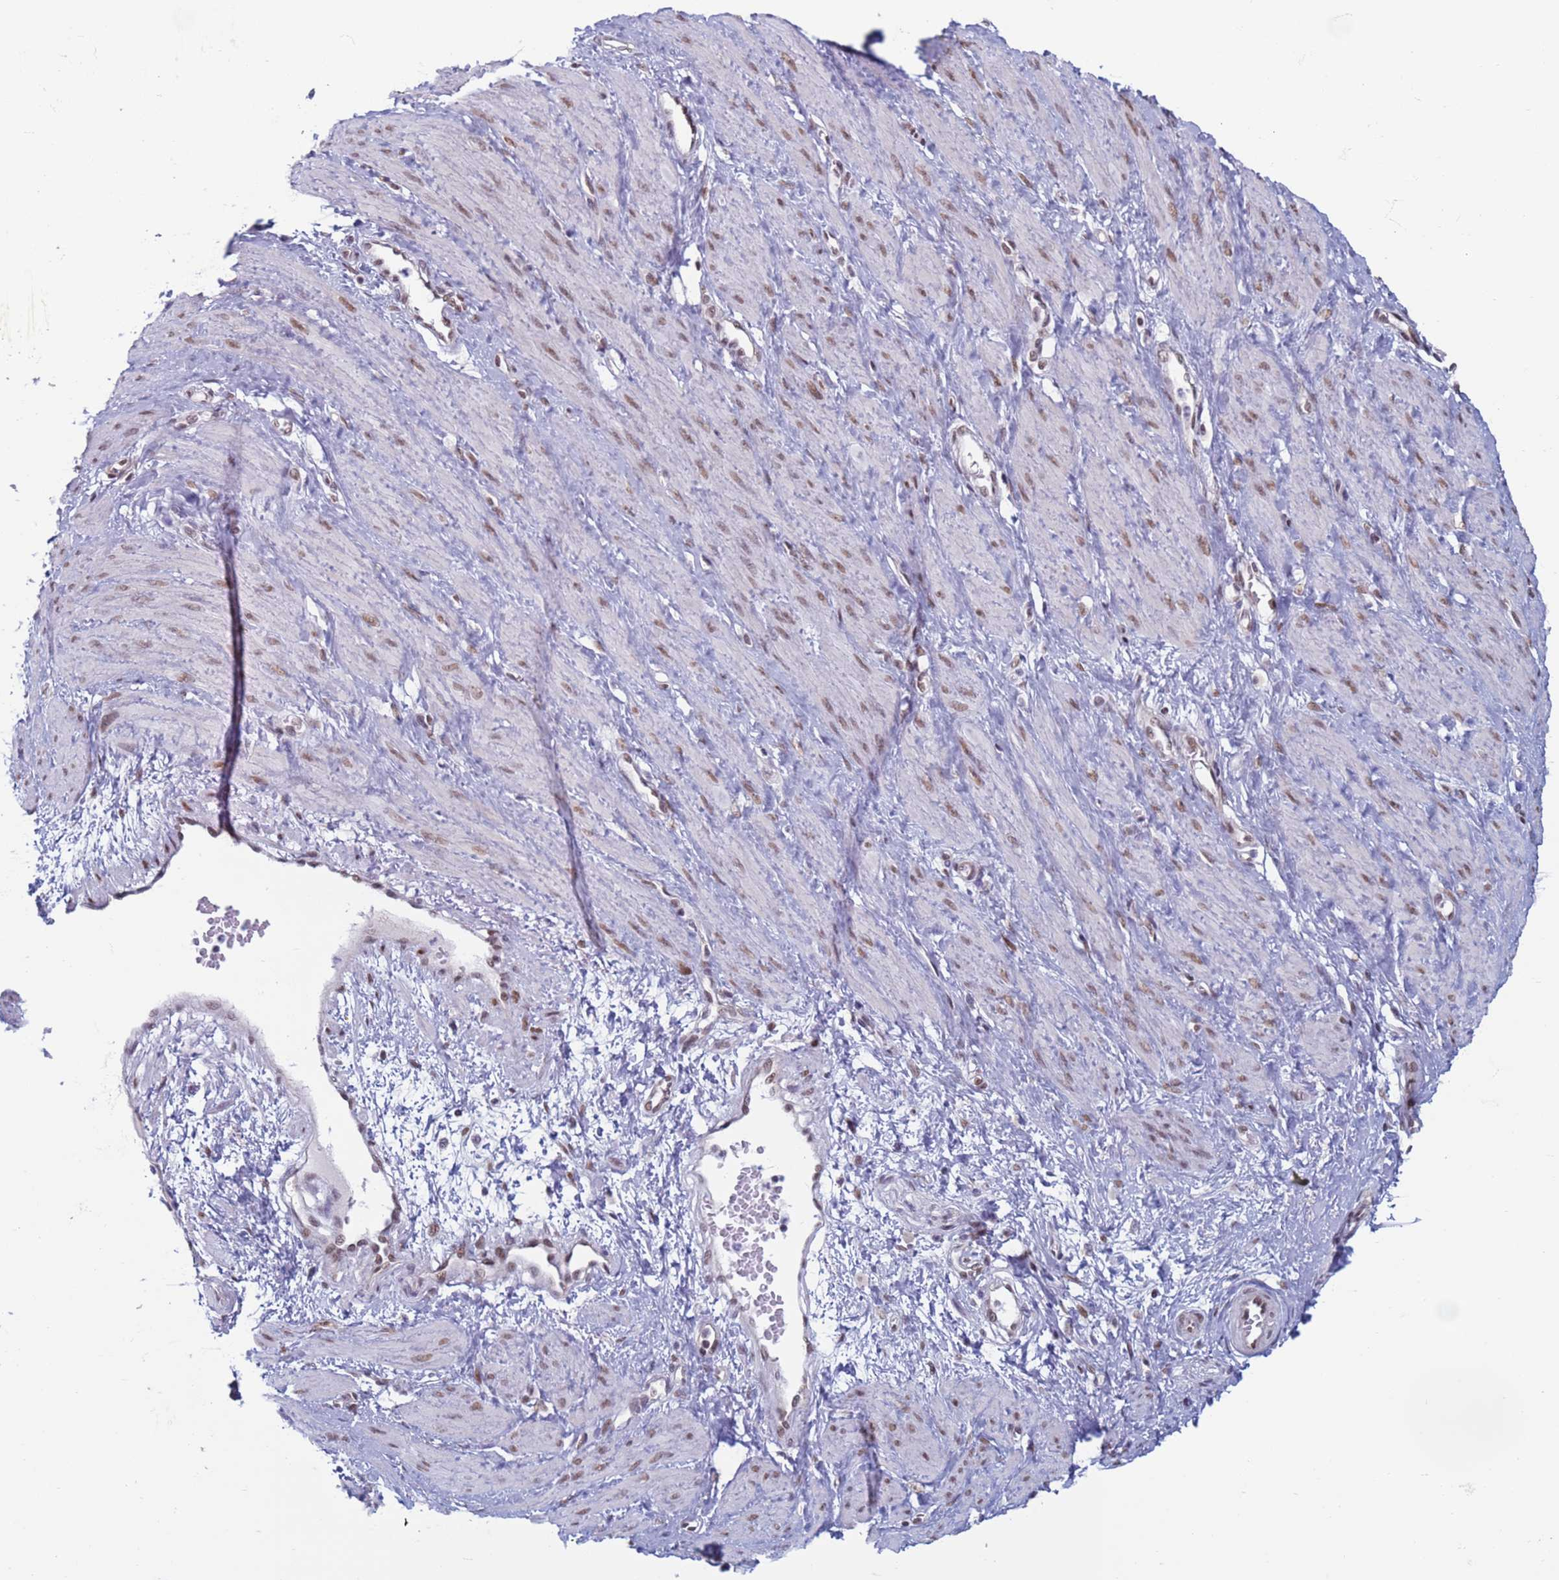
{"staining": {"intensity": "weak", "quantity": "25%-75%", "location": "cytoplasmic/membranous,nuclear"}, "tissue": "smooth muscle", "cell_type": "Smooth muscle cells", "image_type": "normal", "snomed": [{"axis": "morphology", "description": "Normal tissue, NOS"}, {"axis": "topography", "description": "Smooth muscle"}, {"axis": "topography", "description": "Uterus"}], "caption": "The image exhibits immunohistochemical staining of normal smooth muscle. There is weak cytoplasmic/membranous,nuclear staining is appreciated in approximately 25%-75% of smooth muscle cells. (IHC, brightfield microscopy, high magnification).", "gene": "SAE1", "patient": {"sex": "female", "age": 39}}